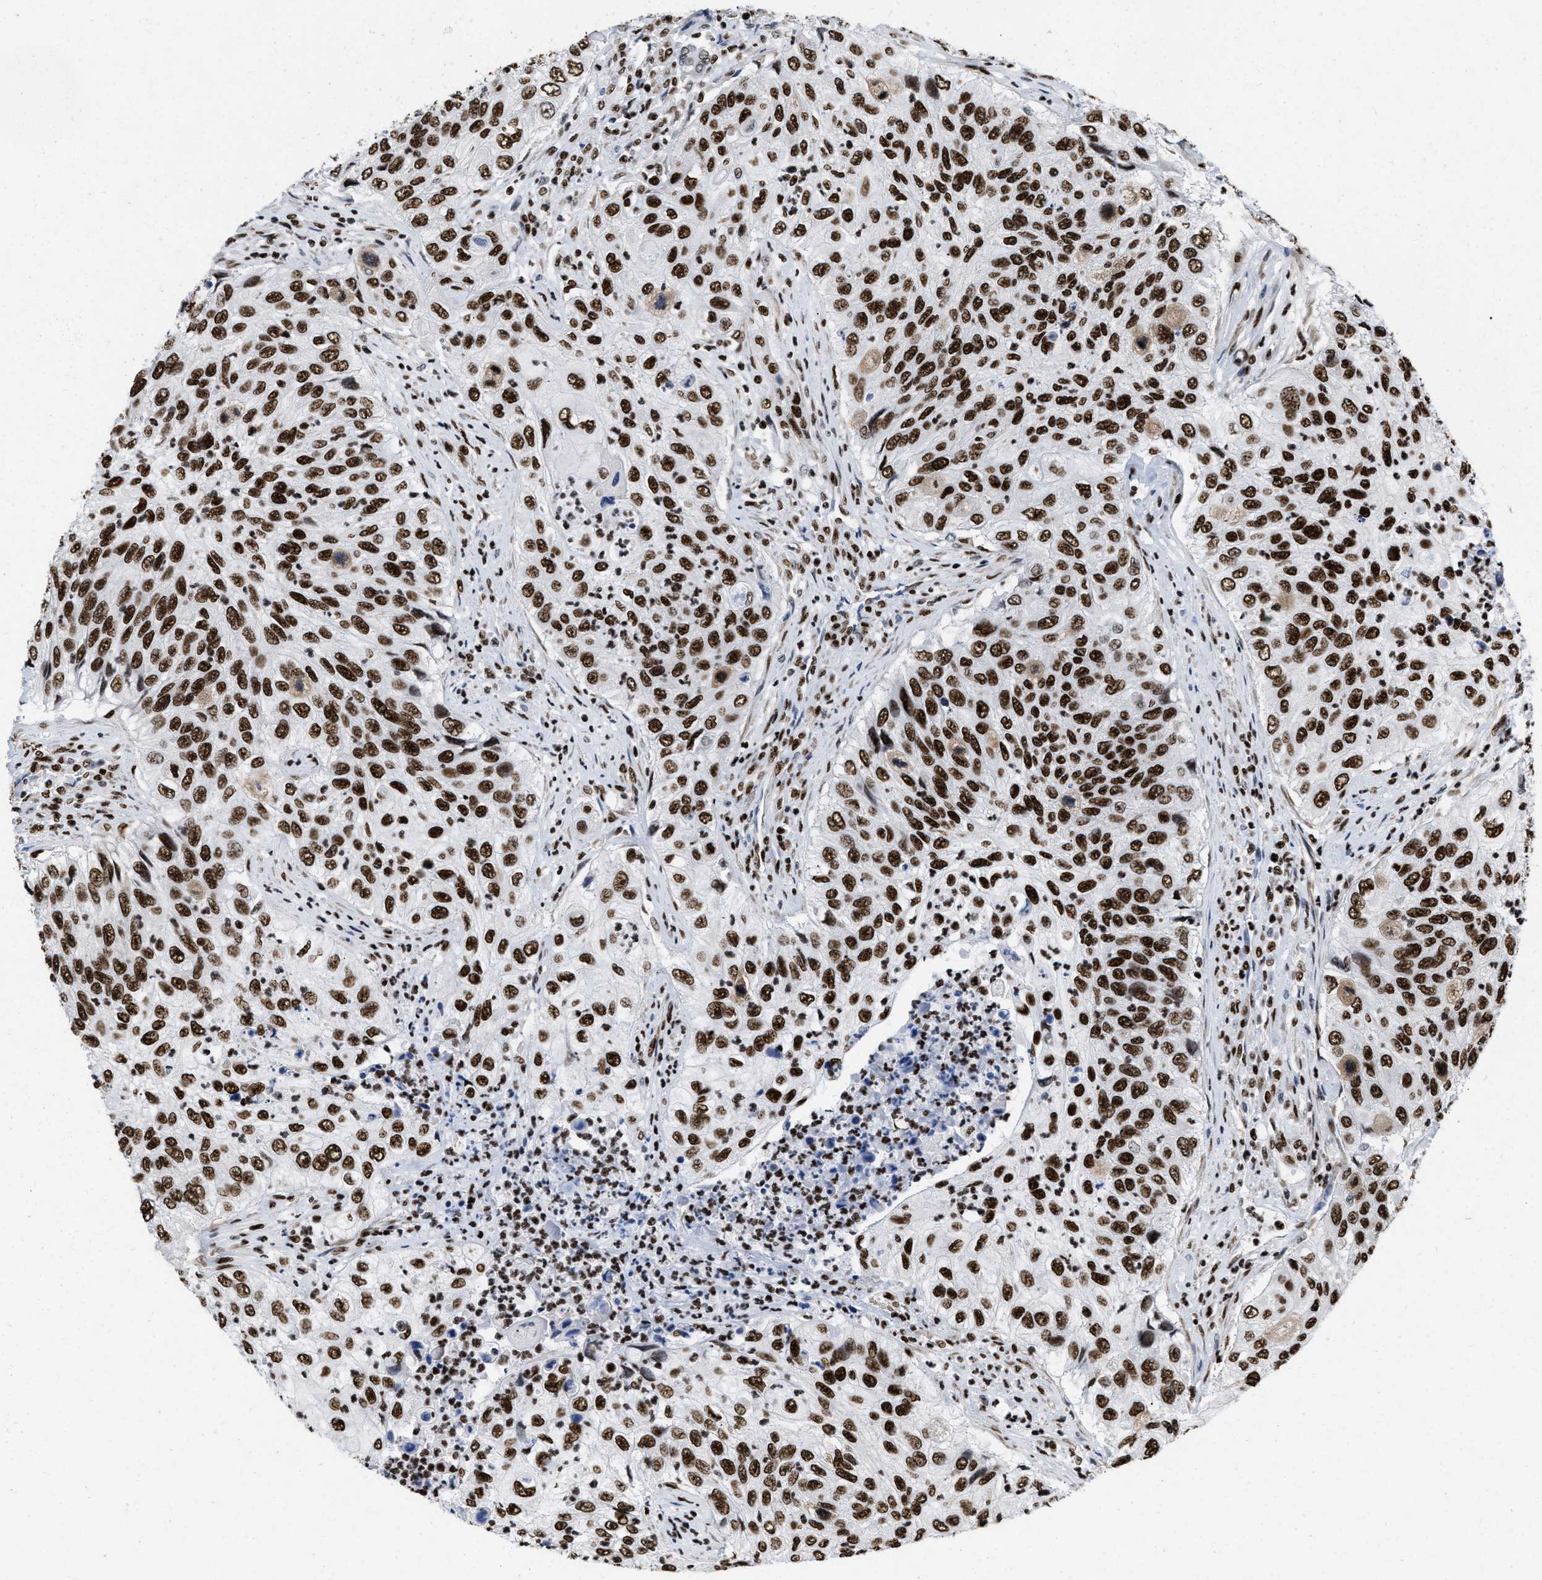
{"staining": {"intensity": "strong", "quantity": ">75%", "location": "nuclear"}, "tissue": "urothelial cancer", "cell_type": "Tumor cells", "image_type": "cancer", "snomed": [{"axis": "morphology", "description": "Urothelial carcinoma, High grade"}, {"axis": "topography", "description": "Urinary bladder"}], "caption": "IHC (DAB (3,3'-diaminobenzidine)) staining of human high-grade urothelial carcinoma demonstrates strong nuclear protein staining in approximately >75% of tumor cells.", "gene": "CREB1", "patient": {"sex": "female", "age": 60}}